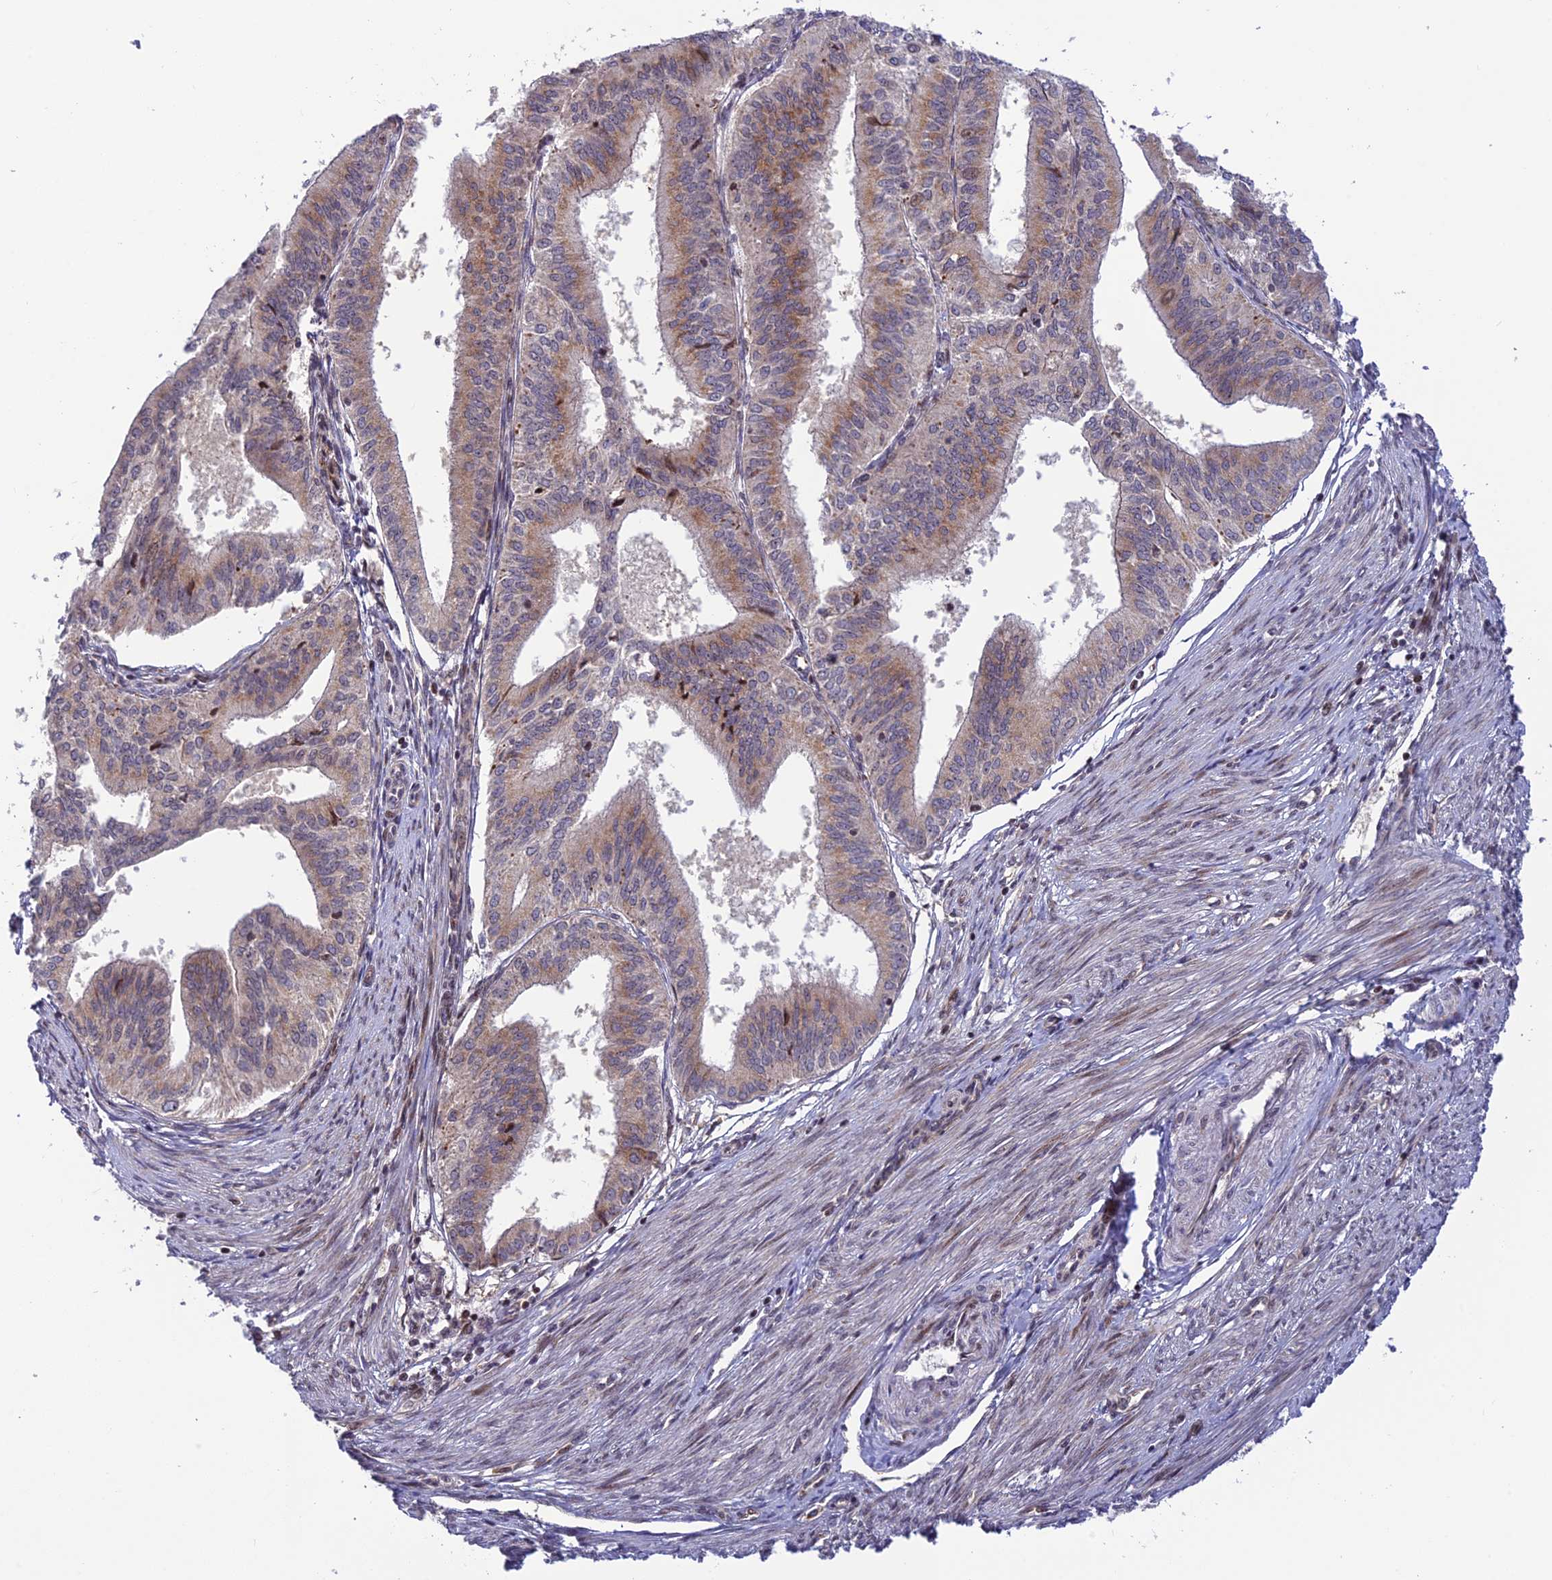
{"staining": {"intensity": "moderate", "quantity": "25%-75%", "location": "cytoplasmic/membranous"}, "tissue": "endometrial cancer", "cell_type": "Tumor cells", "image_type": "cancer", "snomed": [{"axis": "morphology", "description": "Adenocarcinoma, NOS"}, {"axis": "topography", "description": "Endometrium"}], "caption": "IHC (DAB (3,3'-diaminobenzidine)) staining of human endometrial cancer shows moderate cytoplasmic/membranous protein staining in approximately 25%-75% of tumor cells.", "gene": "SMIM7", "patient": {"sex": "female", "age": 50}}